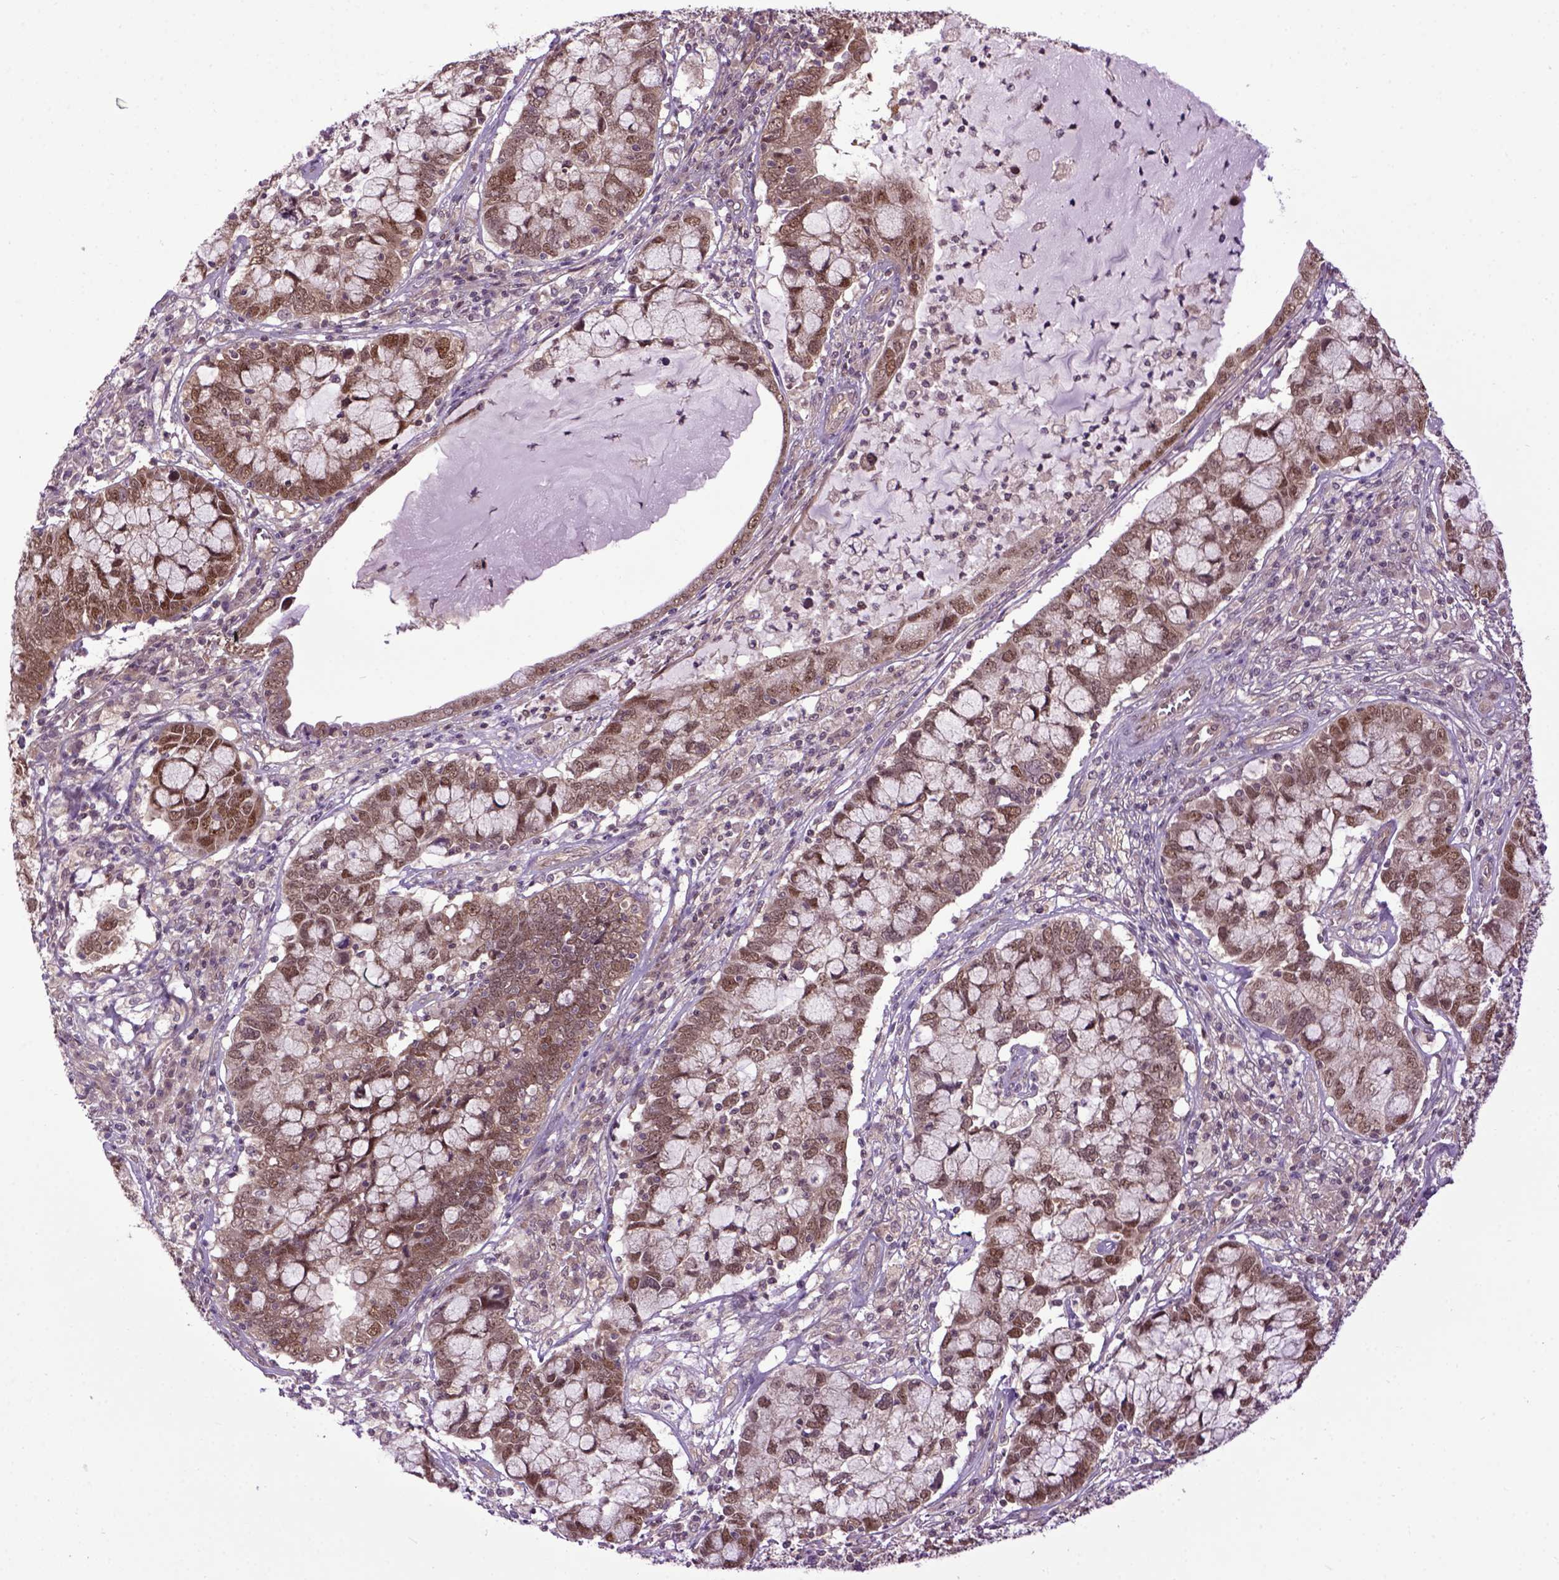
{"staining": {"intensity": "moderate", "quantity": ">75%", "location": "cytoplasmic/membranous,nuclear"}, "tissue": "cervical cancer", "cell_type": "Tumor cells", "image_type": "cancer", "snomed": [{"axis": "morphology", "description": "Adenocarcinoma, NOS"}, {"axis": "topography", "description": "Cervix"}], "caption": "A medium amount of moderate cytoplasmic/membranous and nuclear expression is seen in approximately >75% of tumor cells in cervical cancer tissue.", "gene": "WDR48", "patient": {"sex": "female", "age": 40}}